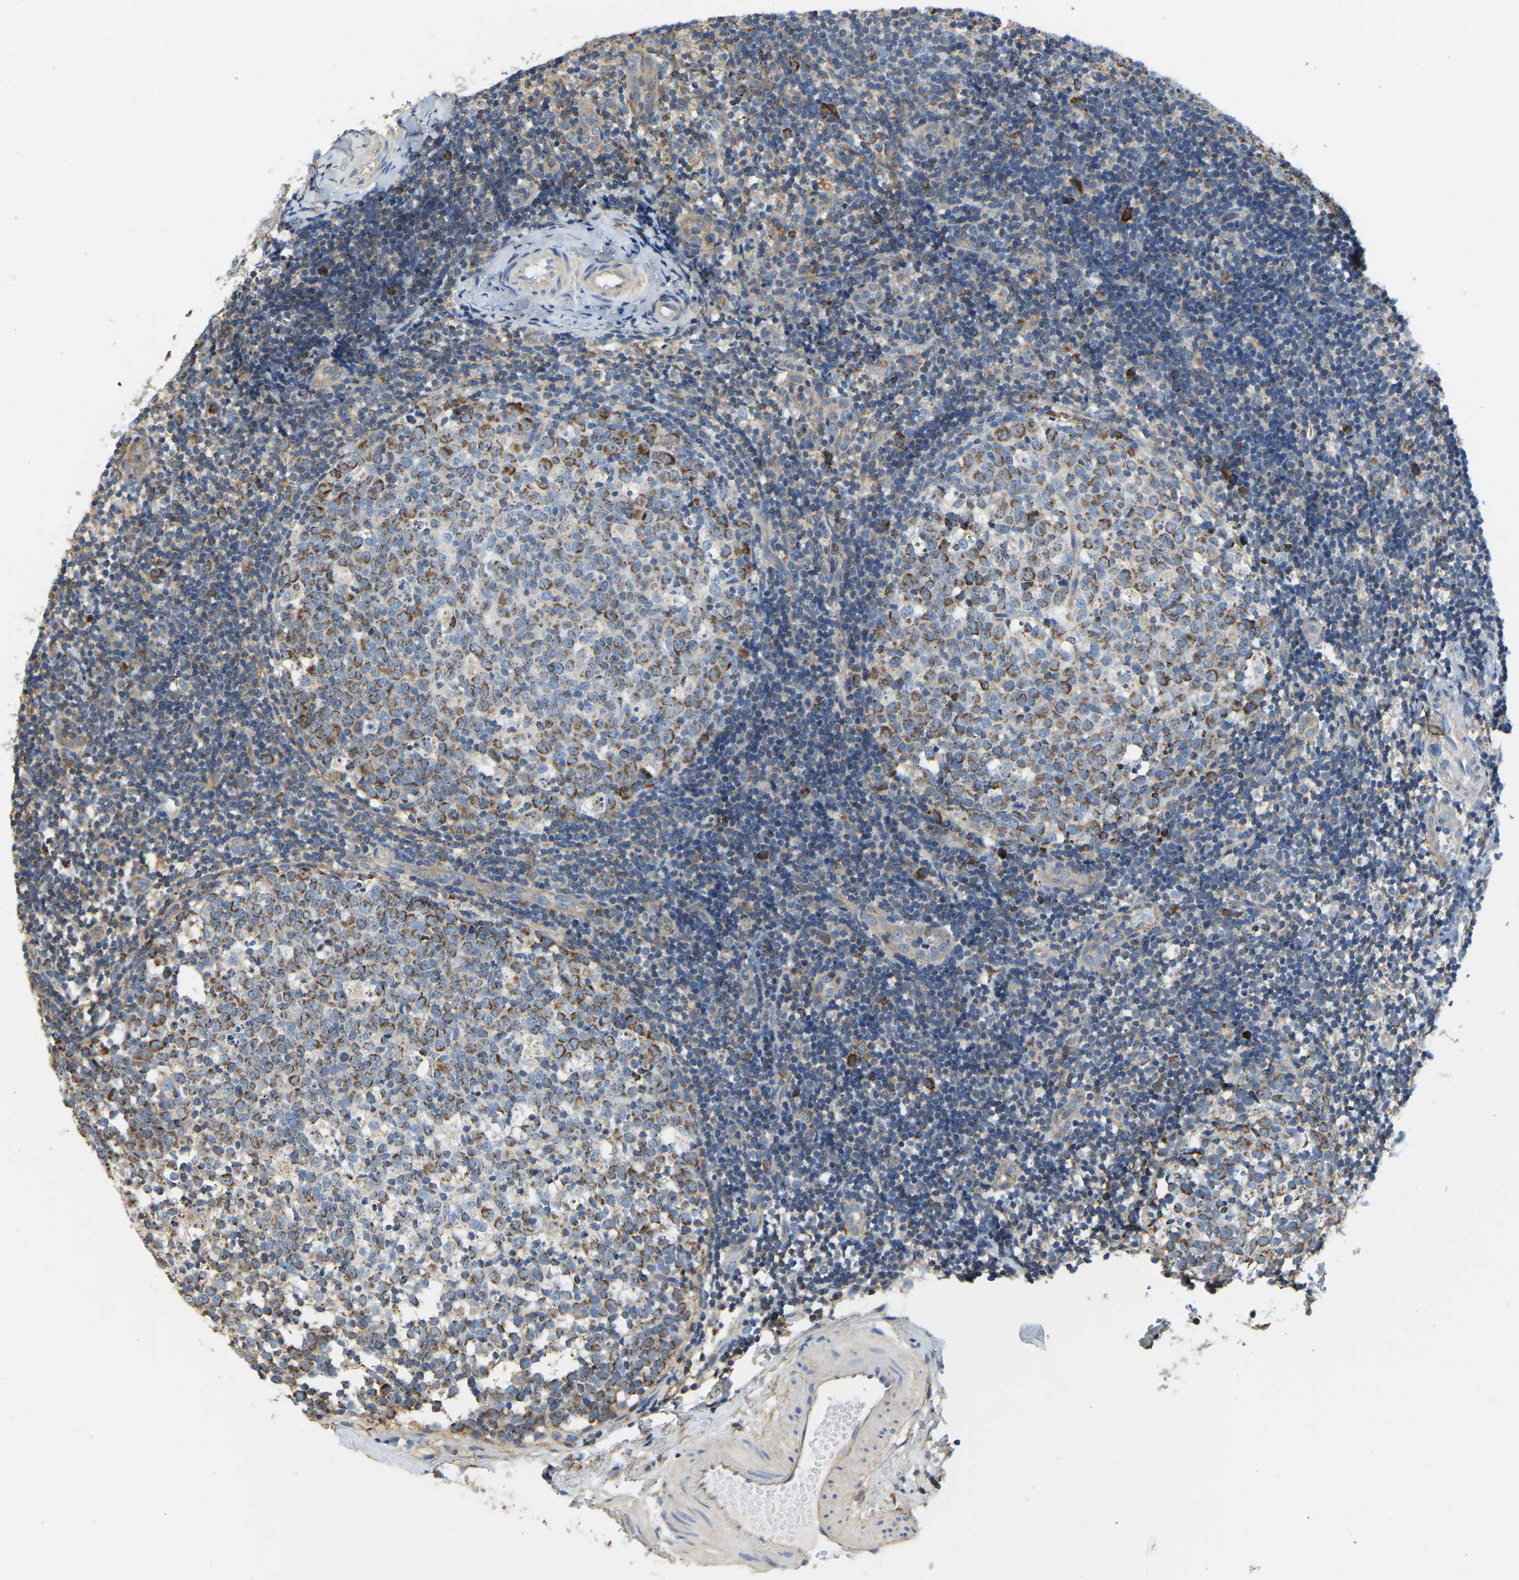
{"staining": {"intensity": "moderate", "quantity": ">75%", "location": "cytoplasmic/membranous"}, "tissue": "tonsil", "cell_type": "Germinal center cells", "image_type": "normal", "snomed": [{"axis": "morphology", "description": "Normal tissue, NOS"}, {"axis": "topography", "description": "Tonsil"}], "caption": "Protein staining shows moderate cytoplasmic/membranous expression in approximately >75% of germinal center cells in benign tonsil.", "gene": "AHNAK", "patient": {"sex": "female", "age": 19}}